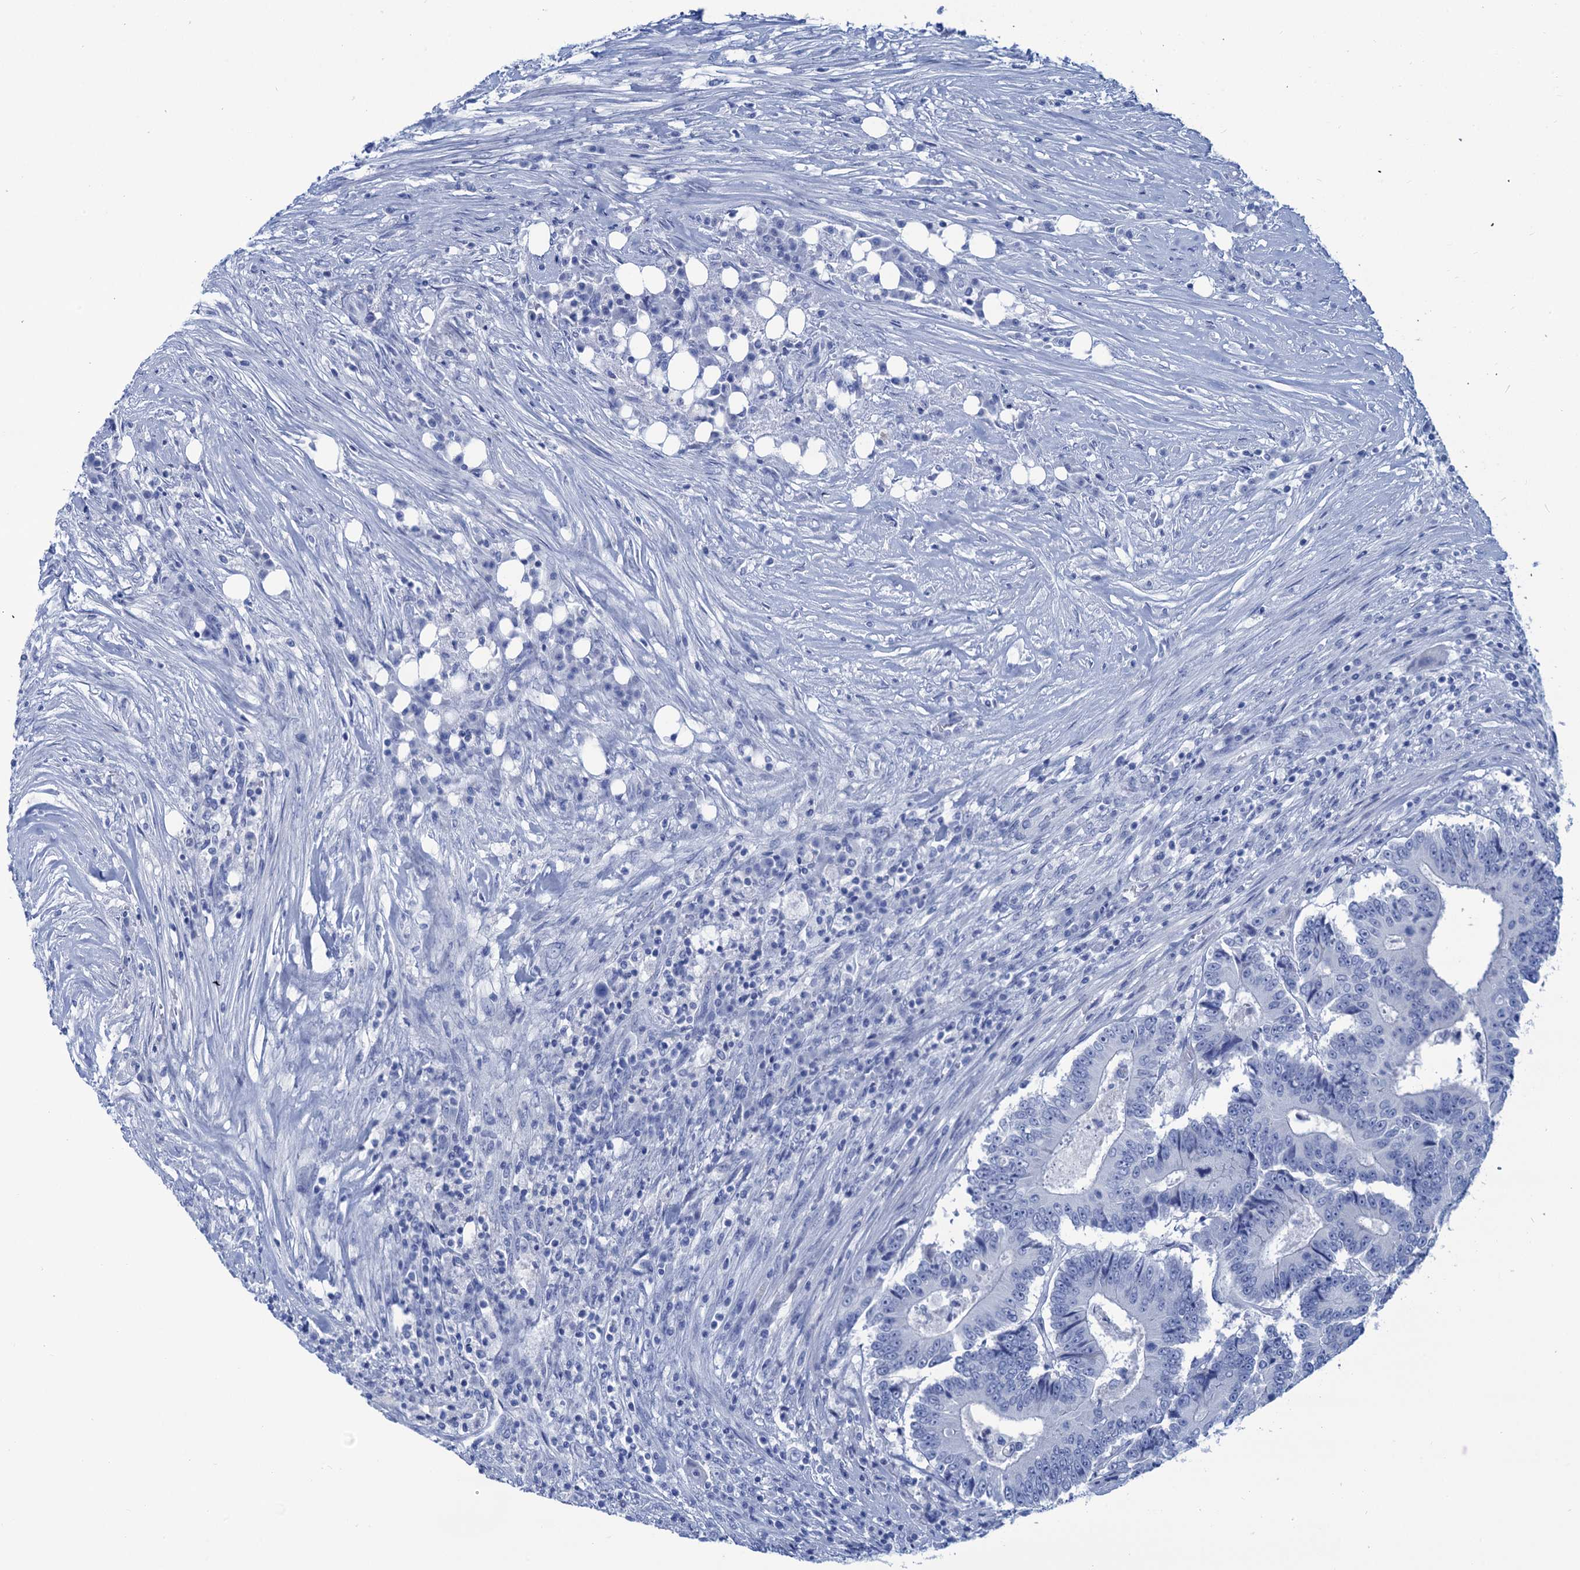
{"staining": {"intensity": "negative", "quantity": "none", "location": "none"}, "tissue": "colorectal cancer", "cell_type": "Tumor cells", "image_type": "cancer", "snomed": [{"axis": "morphology", "description": "Adenocarcinoma, NOS"}, {"axis": "topography", "description": "Colon"}], "caption": "Tumor cells are negative for protein expression in human adenocarcinoma (colorectal).", "gene": "CABYR", "patient": {"sex": "male", "age": 83}}